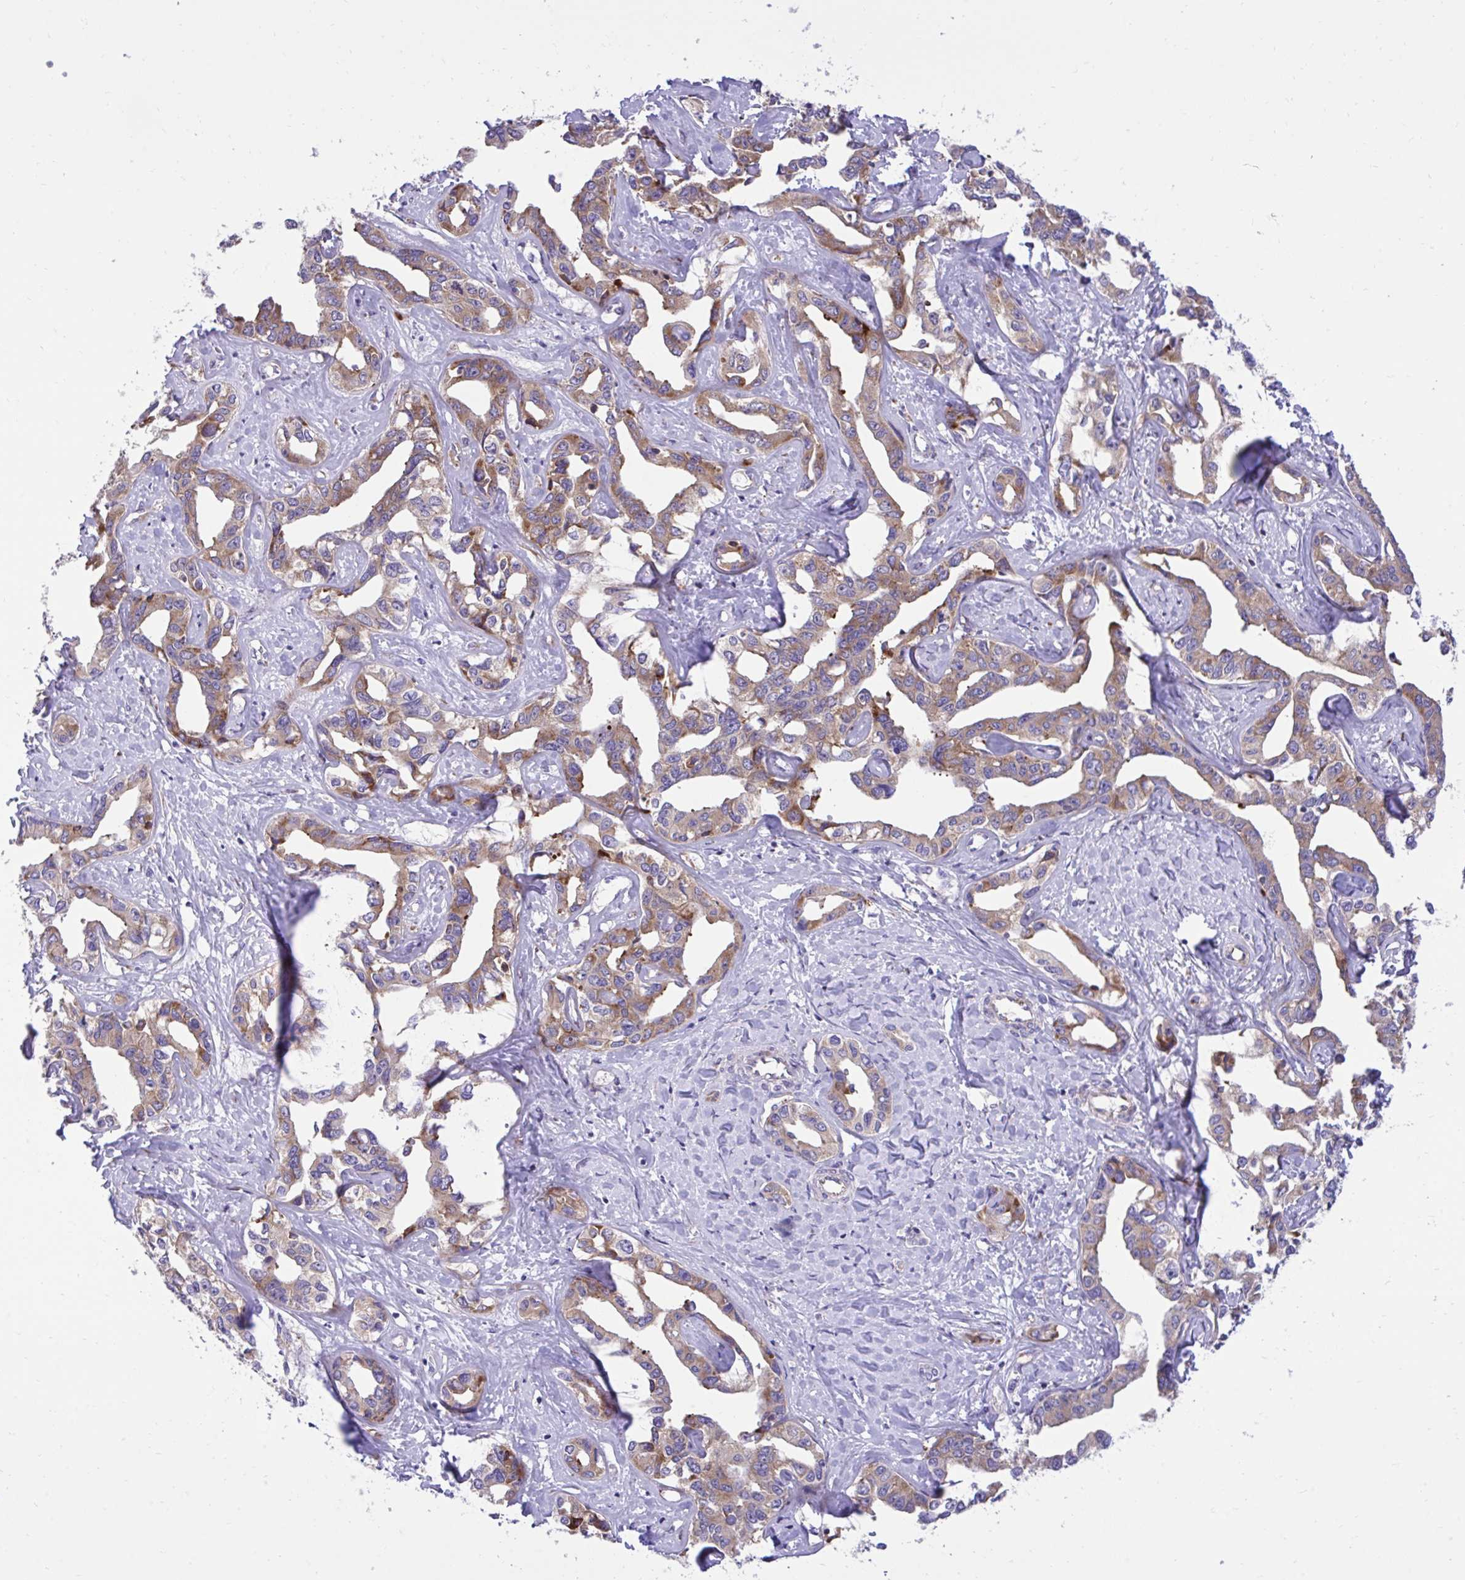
{"staining": {"intensity": "moderate", "quantity": ">75%", "location": "cytoplasmic/membranous"}, "tissue": "liver cancer", "cell_type": "Tumor cells", "image_type": "cancer", "snomed": [{"axis": "morphology", "description": "Cholangiocarcinoma"}, {"axis": "topography", "description": "Liver"}], "caption": "Tumor cells reveal medium levels of moderate cytoplasmic/membranous positivity in approximately >75% of cells in human liver cancer (cholangiocarcinoma).", "gene": "RPS15", "patient": {"sex": "male", "age": 59}}